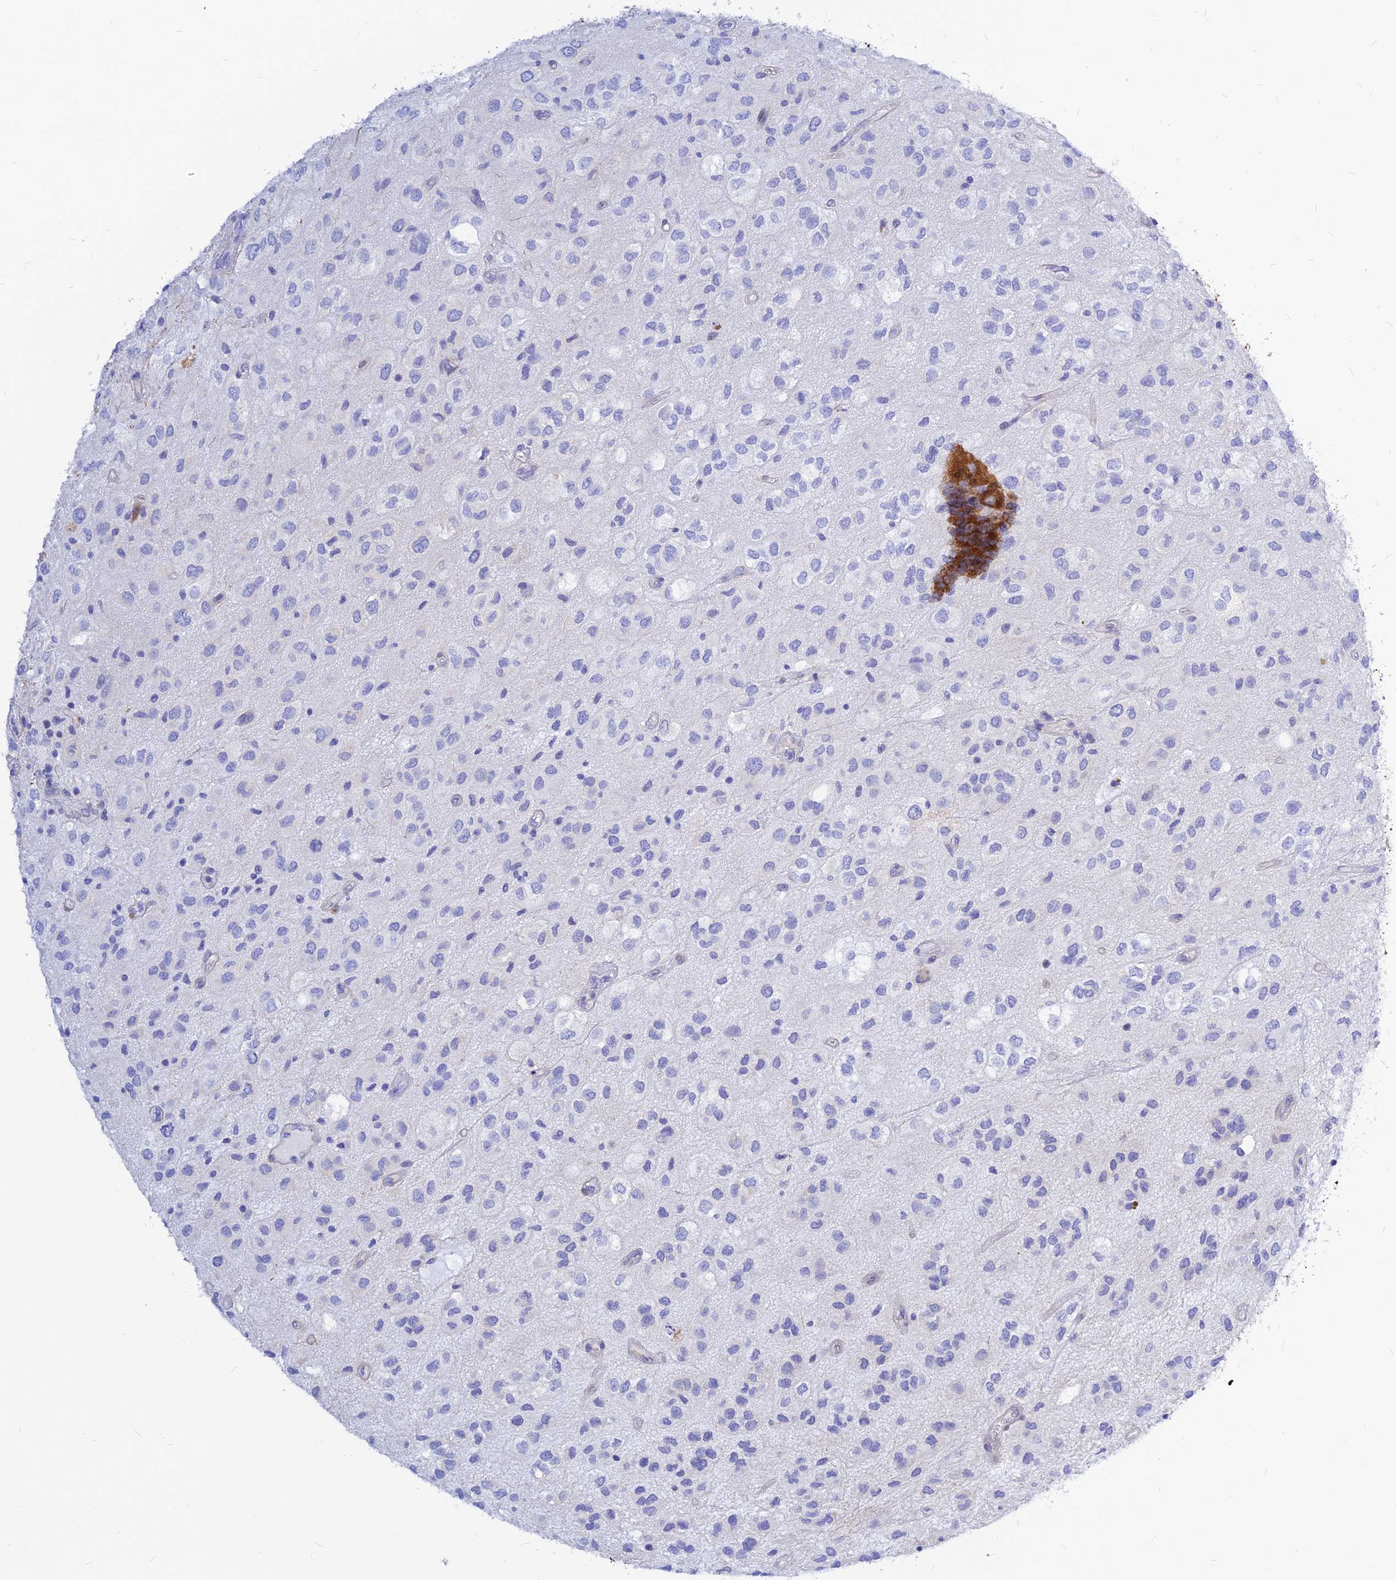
{"staining": {"intensity": "moderate", "quantity": "<25%", "location": "cytoplasmic/membranous"}, "tissue": "glioma", "cell_type": "Tumor cells", "image_type": "cancer", "snomed": [{"axis": "morphology", "description": "Glioma, malignant, Low grade"}, {"axis": "topography", "description": "Brain"}], "caption": "A low amount of moderate cytoplasmic/membranous expression is identified in about <25% of tumor cells in glioma tissue. (Stains: DAB (3,3'-diaminobenzidine) in brown, nuclei in blue, Microscopy: brightfield microscopy at high magnification).", "gene": "CNOT6", "patient": {"sex": "male", "age": 66}}